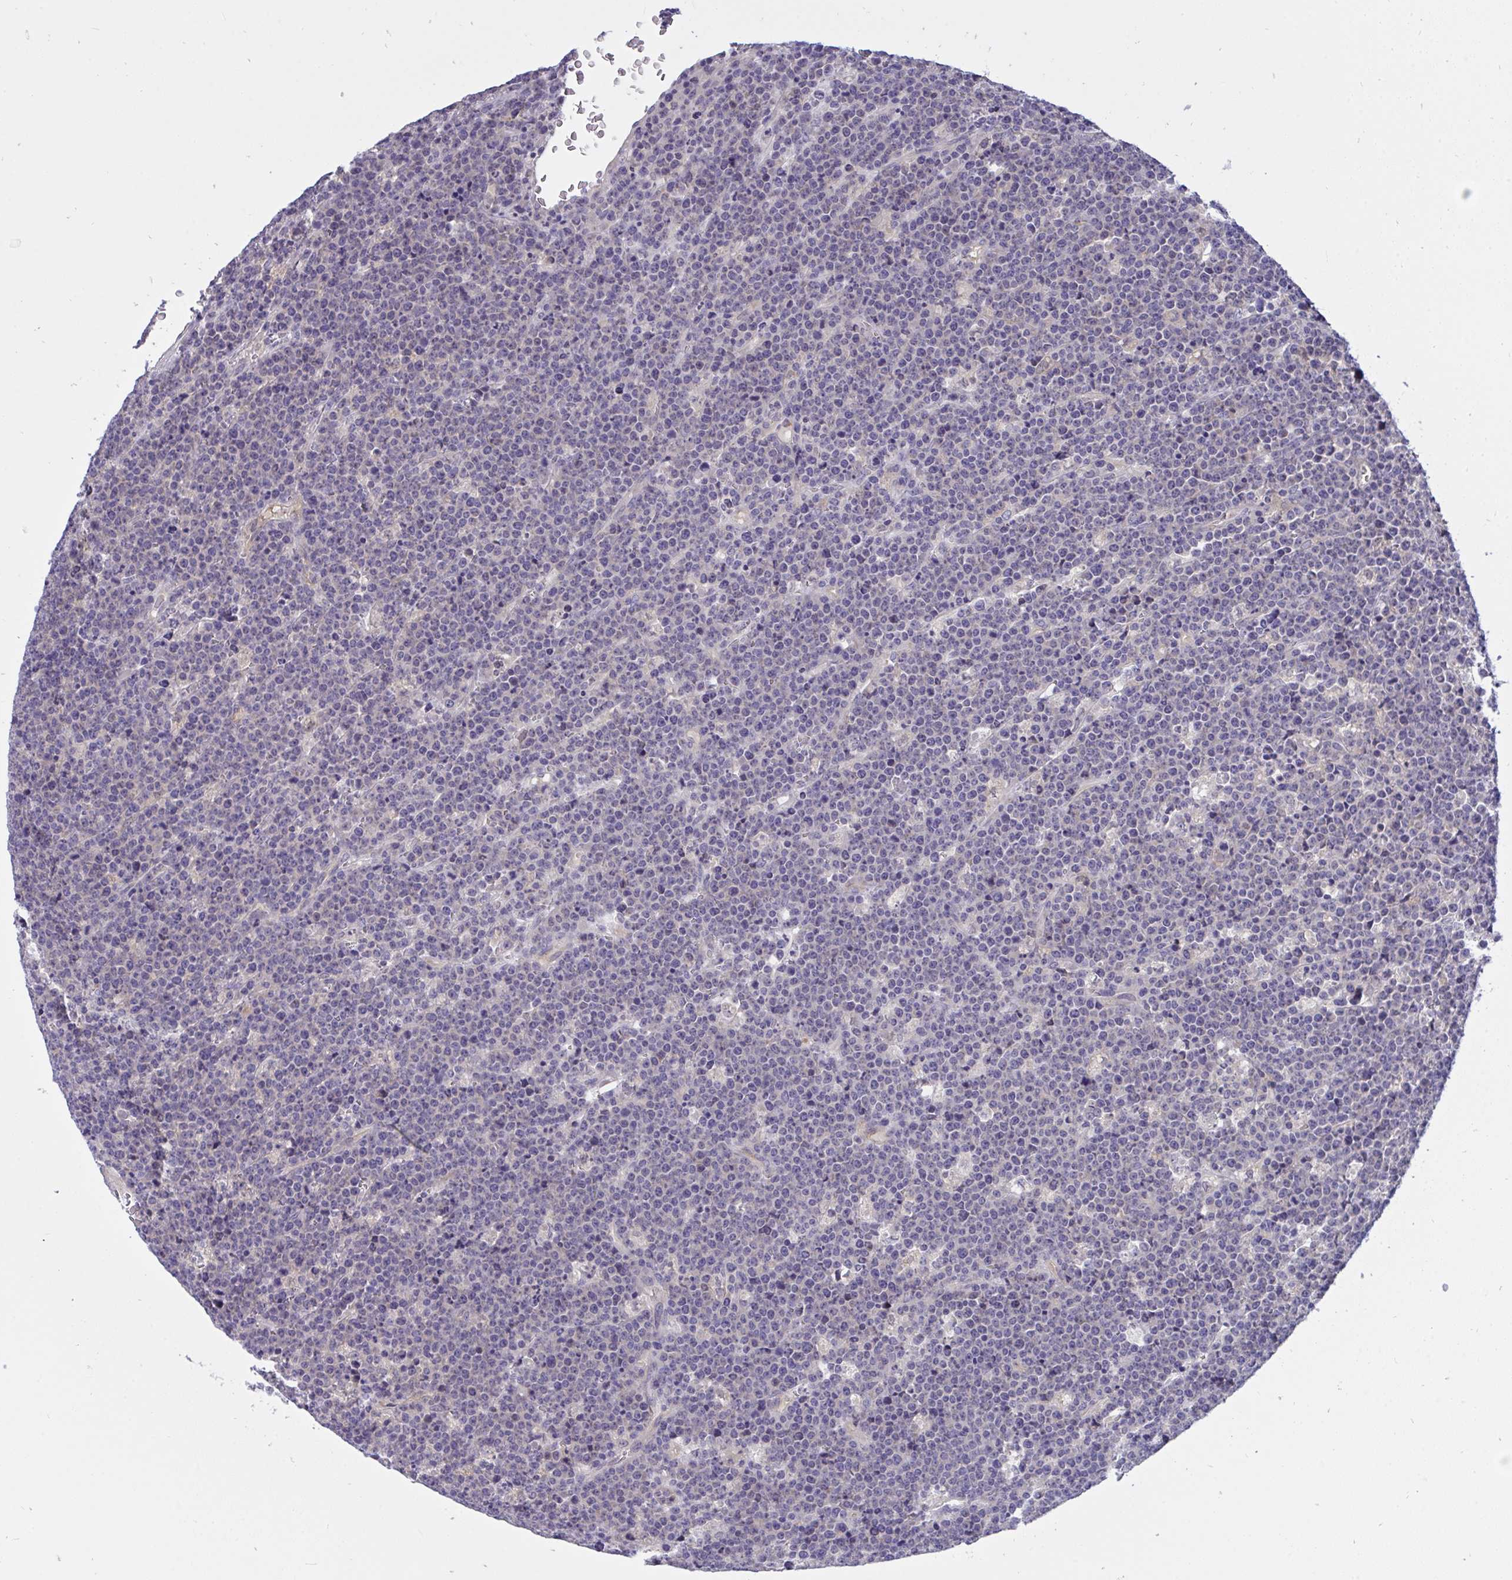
{"staining": {"intensity": "negative", "quantity": "none", "location": "none"}, "tissue": "lymphoma", "cell_type": "Tumor cells", "image_type": "cancer", "snomed": [{"axis": "morphology", "description": "Malignant lymphoma, non-Hodgkin's type, High grade"}, {"axis": "topography", "description": "Ovary"}], "caption": "Malignant lymphoma, non-Hodgkin's type (high-grade) was stained to show a protein in brown. There is no significant expression in tumor cells.", "gene": "C19orf54", "patient": {"sex": "female", "age": 56}}